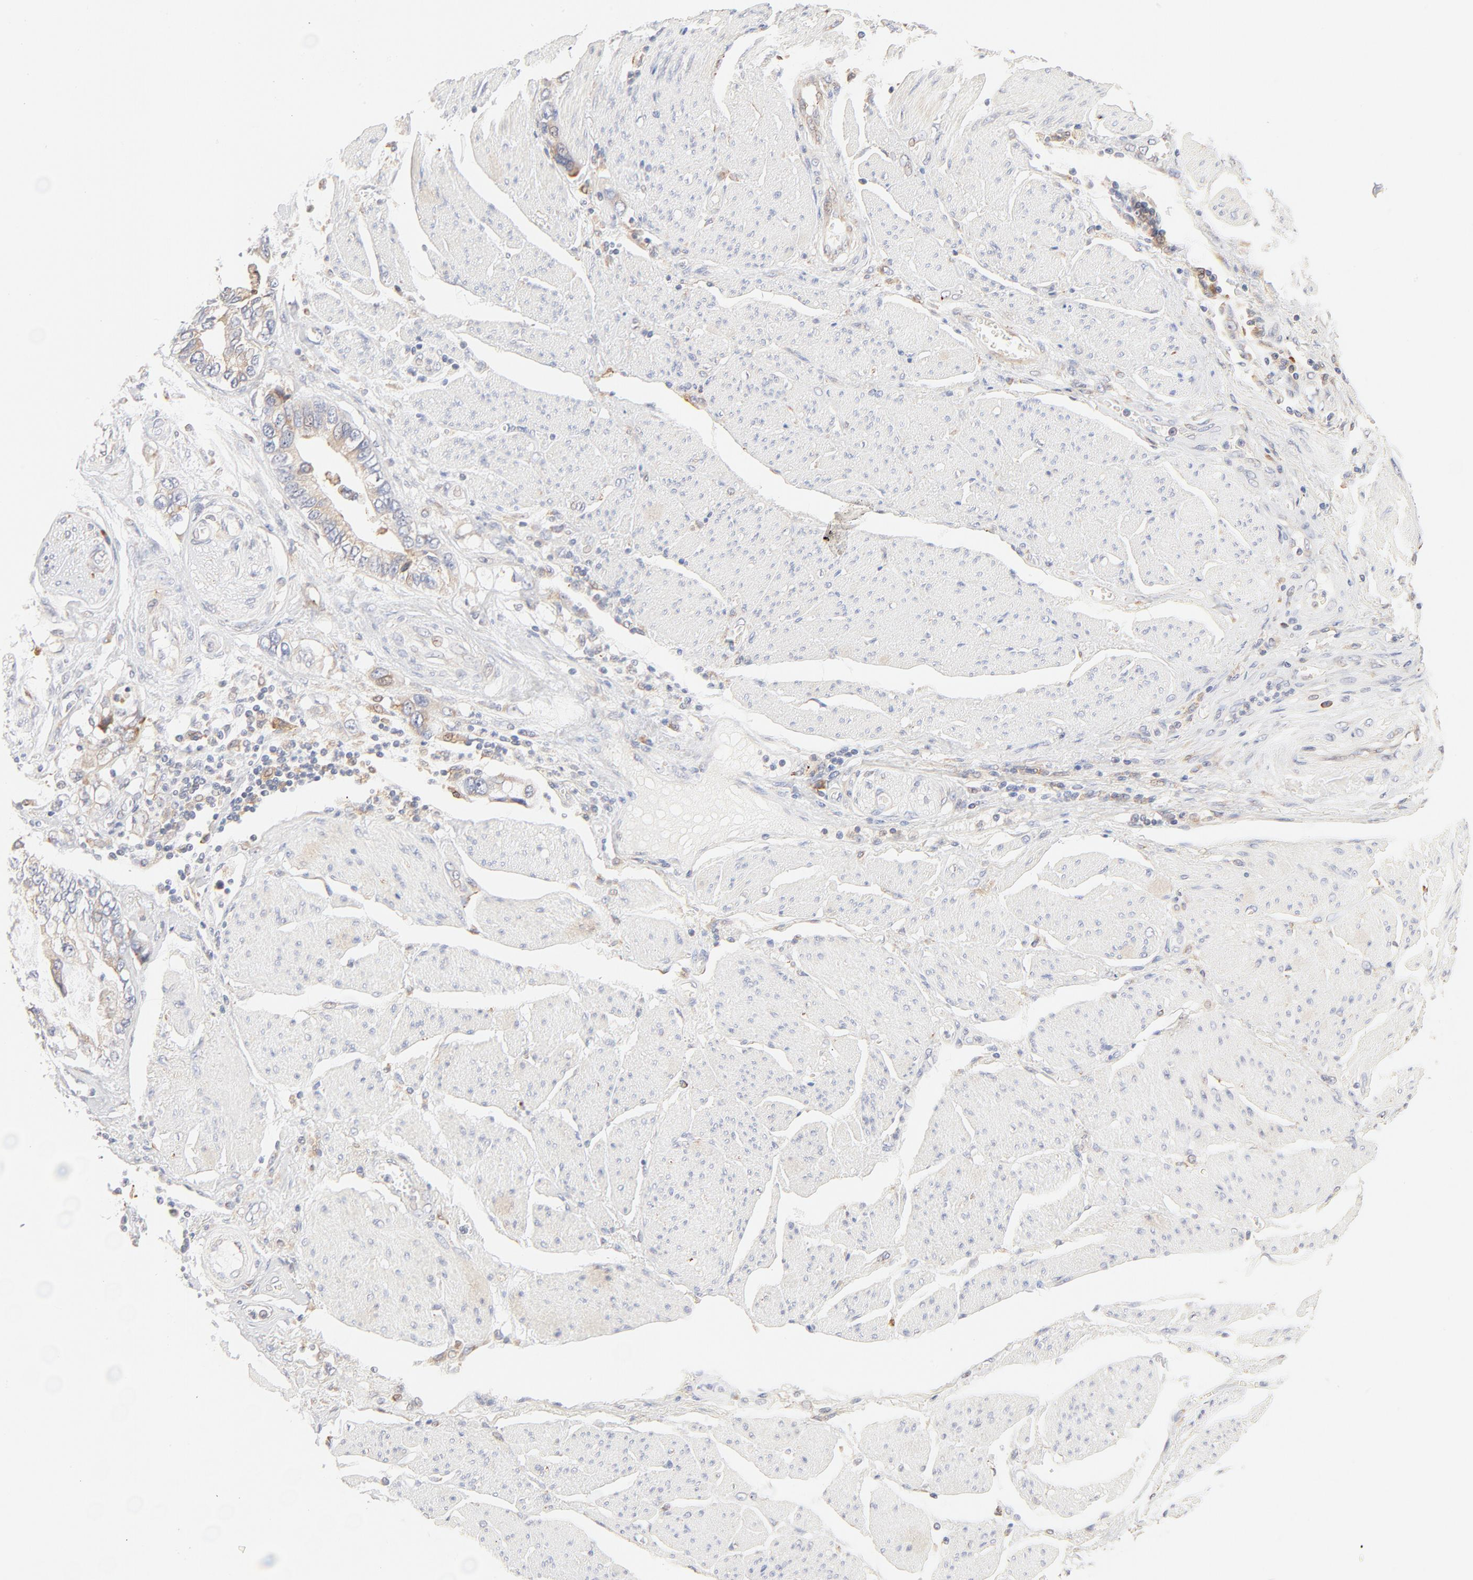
{"staining": {"intensity": "weak", "quantity": "25%-75%", "location": "cytoplasmic/membranous"}, "tissue": "stomach cancer", "cell_type": "Tumor cells", "image_type": "cancer", "snomed": [{"axis": "morphology", "description": "Adenocarcinoma, NOS"}, {"axis": "topography", "description": "Pancreas"}, {"axis": "topography", "description": "Stomach, upper"}], "caption": "Adenocarcinoma (stomach) stained for a protein (brown) demonstrates weak cytoplasmic/membranous positive positivity in about 25%-75% of tumor cells.", "gene": "PARP12", "patient": {"sex": "male", "age": 77}}